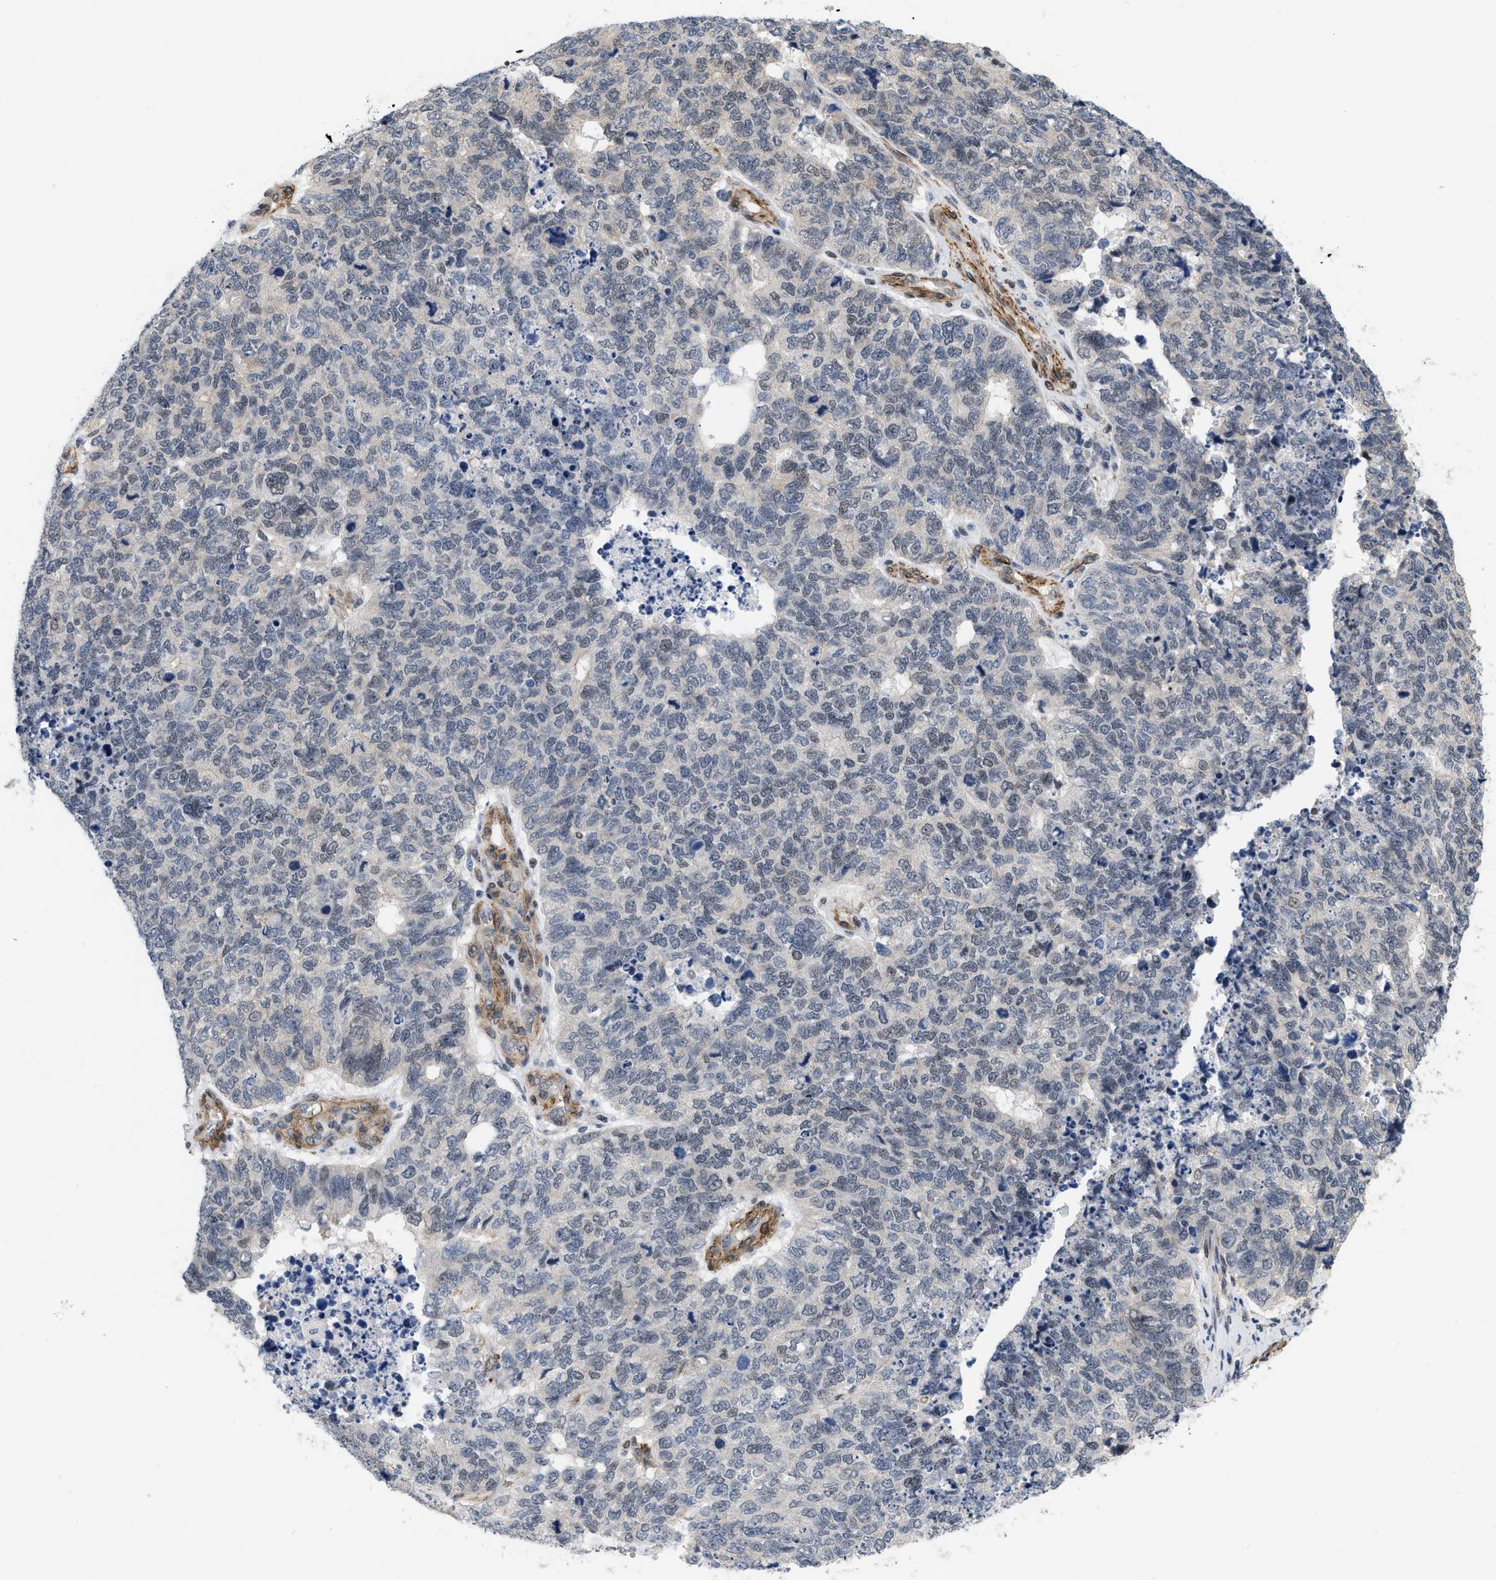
{"staining": {"intensity": "negative", "quantity": "none", "location": "none"}, "tissue": "cervical cancer", "cell_type": "Tumor cells", "image_type": "cancer", "snomed": [{"axis": "morphology", "description": "Squamous cell carcinoma, NOS"}, {"axis": "topography", "description": "Cervix"}], "caption": "Immunohistochemistry micrograph of neoplastic tissue: human cervical cancer stained with DAB (3,3'-diaminobenzidine) reveals no significant protein expression in tumor cells.", "gene": "GPRASP2", "patient": {"sex": "female", "age": 63}}